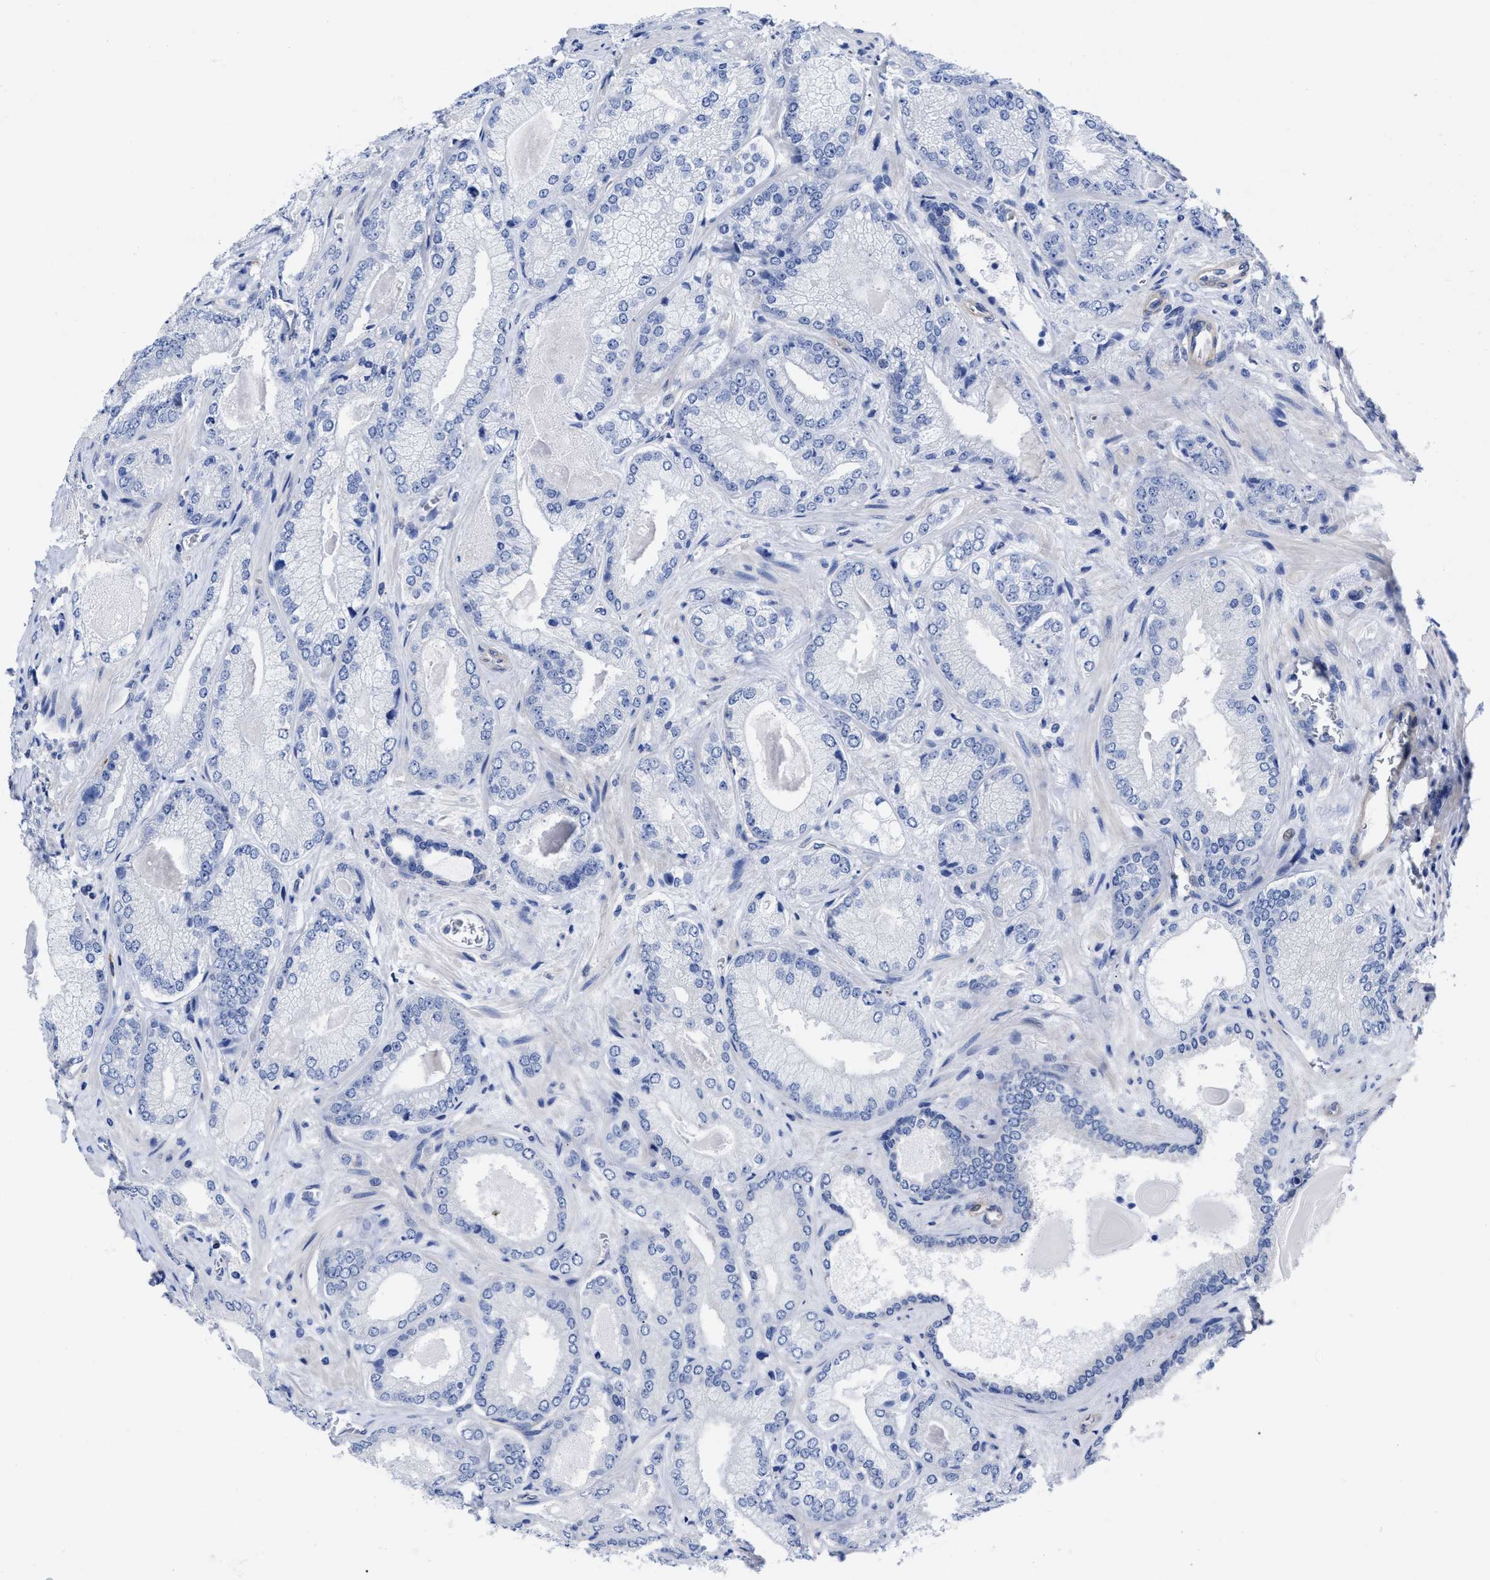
{"staining": {"intensity": "negative", "quantity": "none", "location": "none"}, "tissue": "prostate cancer", "cell_type": "Tumor cells", "image_type": "cancer", "snomed": [{"axis": "morphology", "description": "Adenocarcinoma, Low grade"}, {"axis": "topography", "description": "Prostate"}], "caption": "IHC of human prostate cancer demonstrates no expression in tumor cells. Brightfield microscopy of IHC stained with DAB (brown) and hematoxylin (blue), captured at high magnification.", "gene": "IRAG2", "patient": {"sex": "male", "age": 65}}